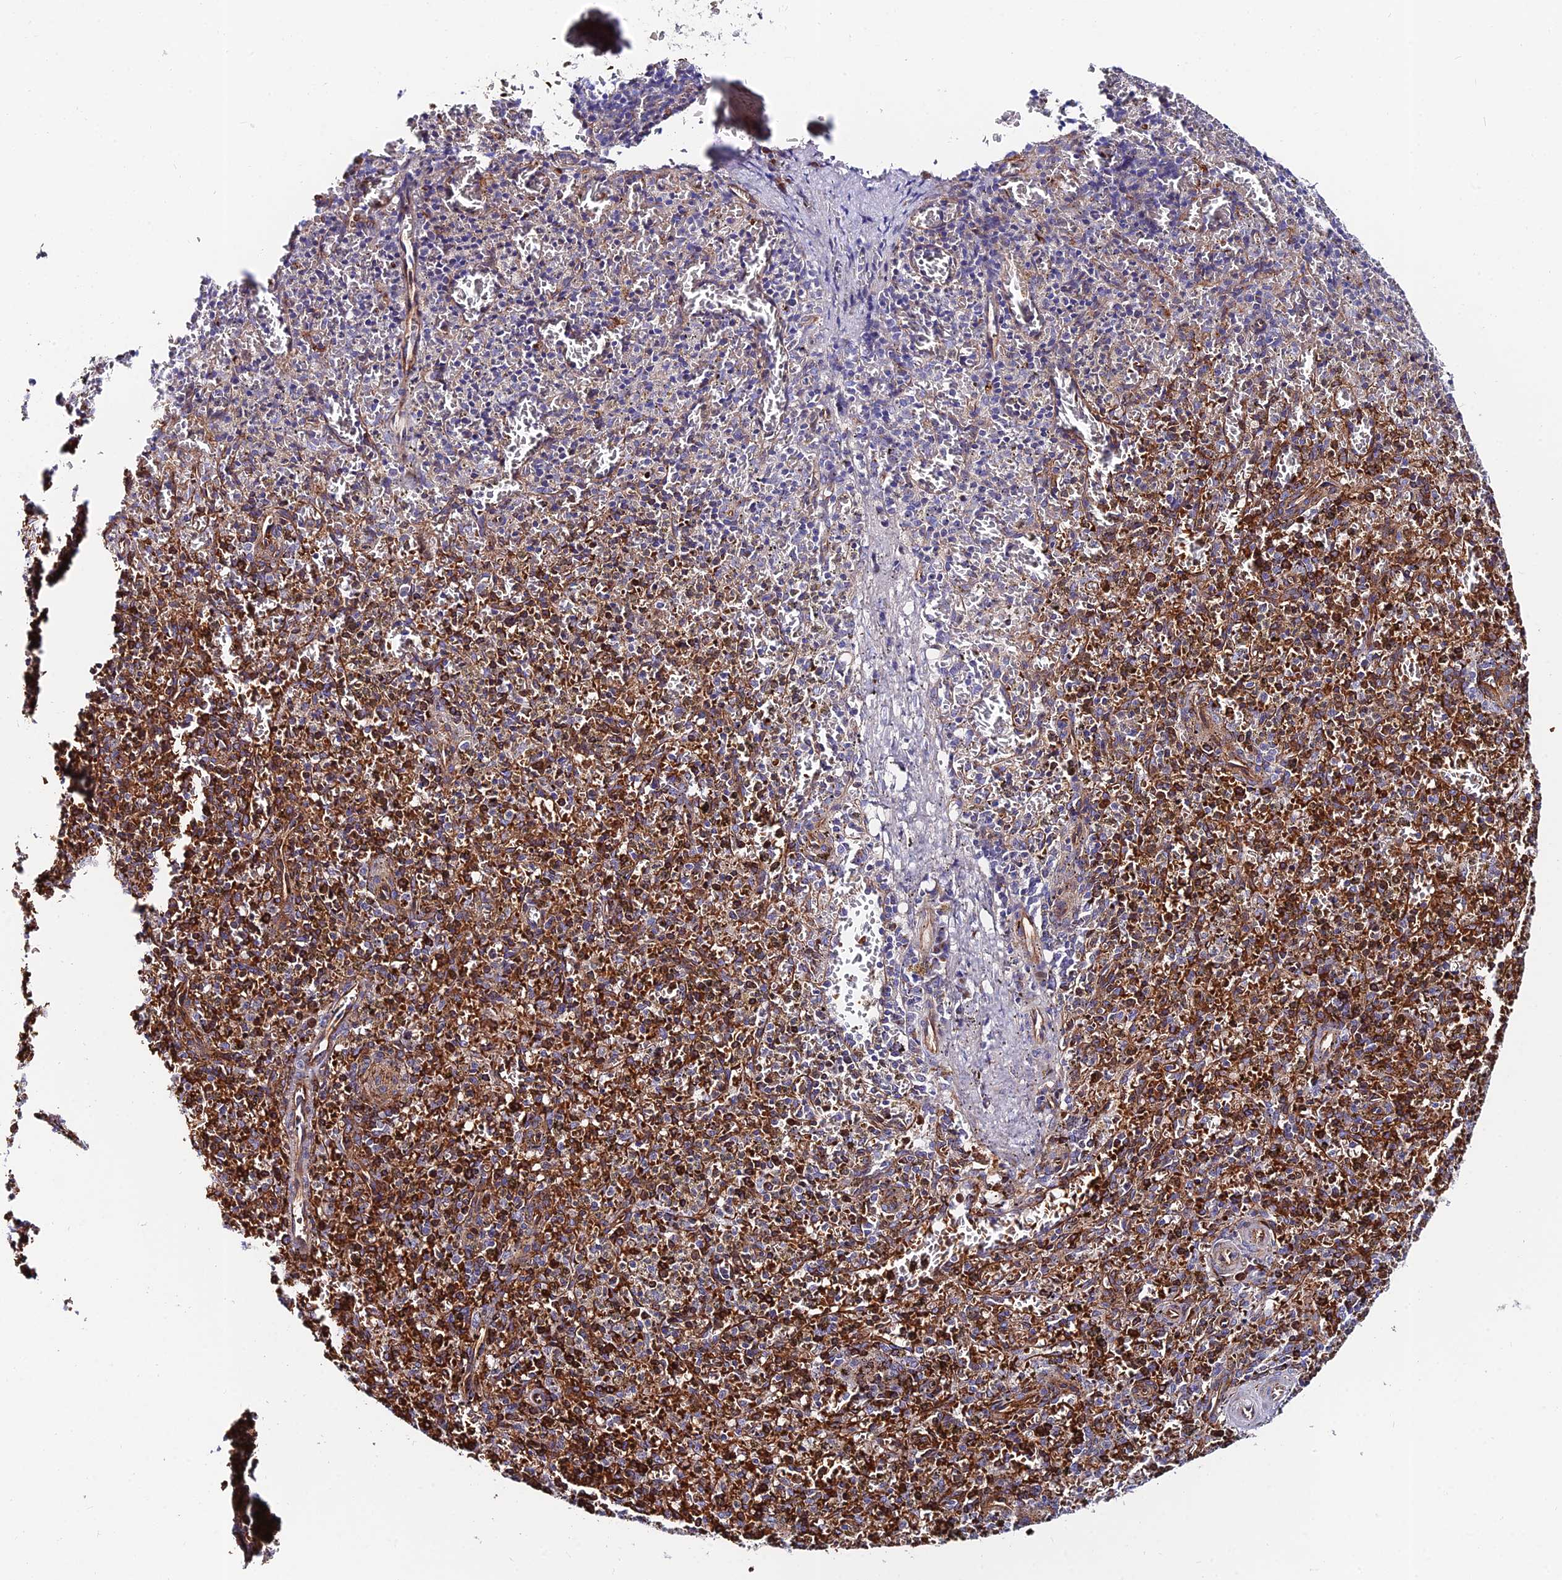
{"staining": {"intensity": "moderate", "quantity": "<25%", "location": "cytoplasmic/membranous"}, "tissue": "spleen", "cell_type": "Cells in red pulp", "image_type": "normal", "snomed": [{"axis": "morphology", "description": "Normal tissue, NOS"}, {"axis": "topography", "description": "Spleen"}], "caption": "The micrograph reveals a brown stain indicating the presence of a protein in the cytoplasmic/membranous of cells in red pulp in spleen.", "gene": "ADGRF3", "patient": {"sex": "male", "age": 72}}